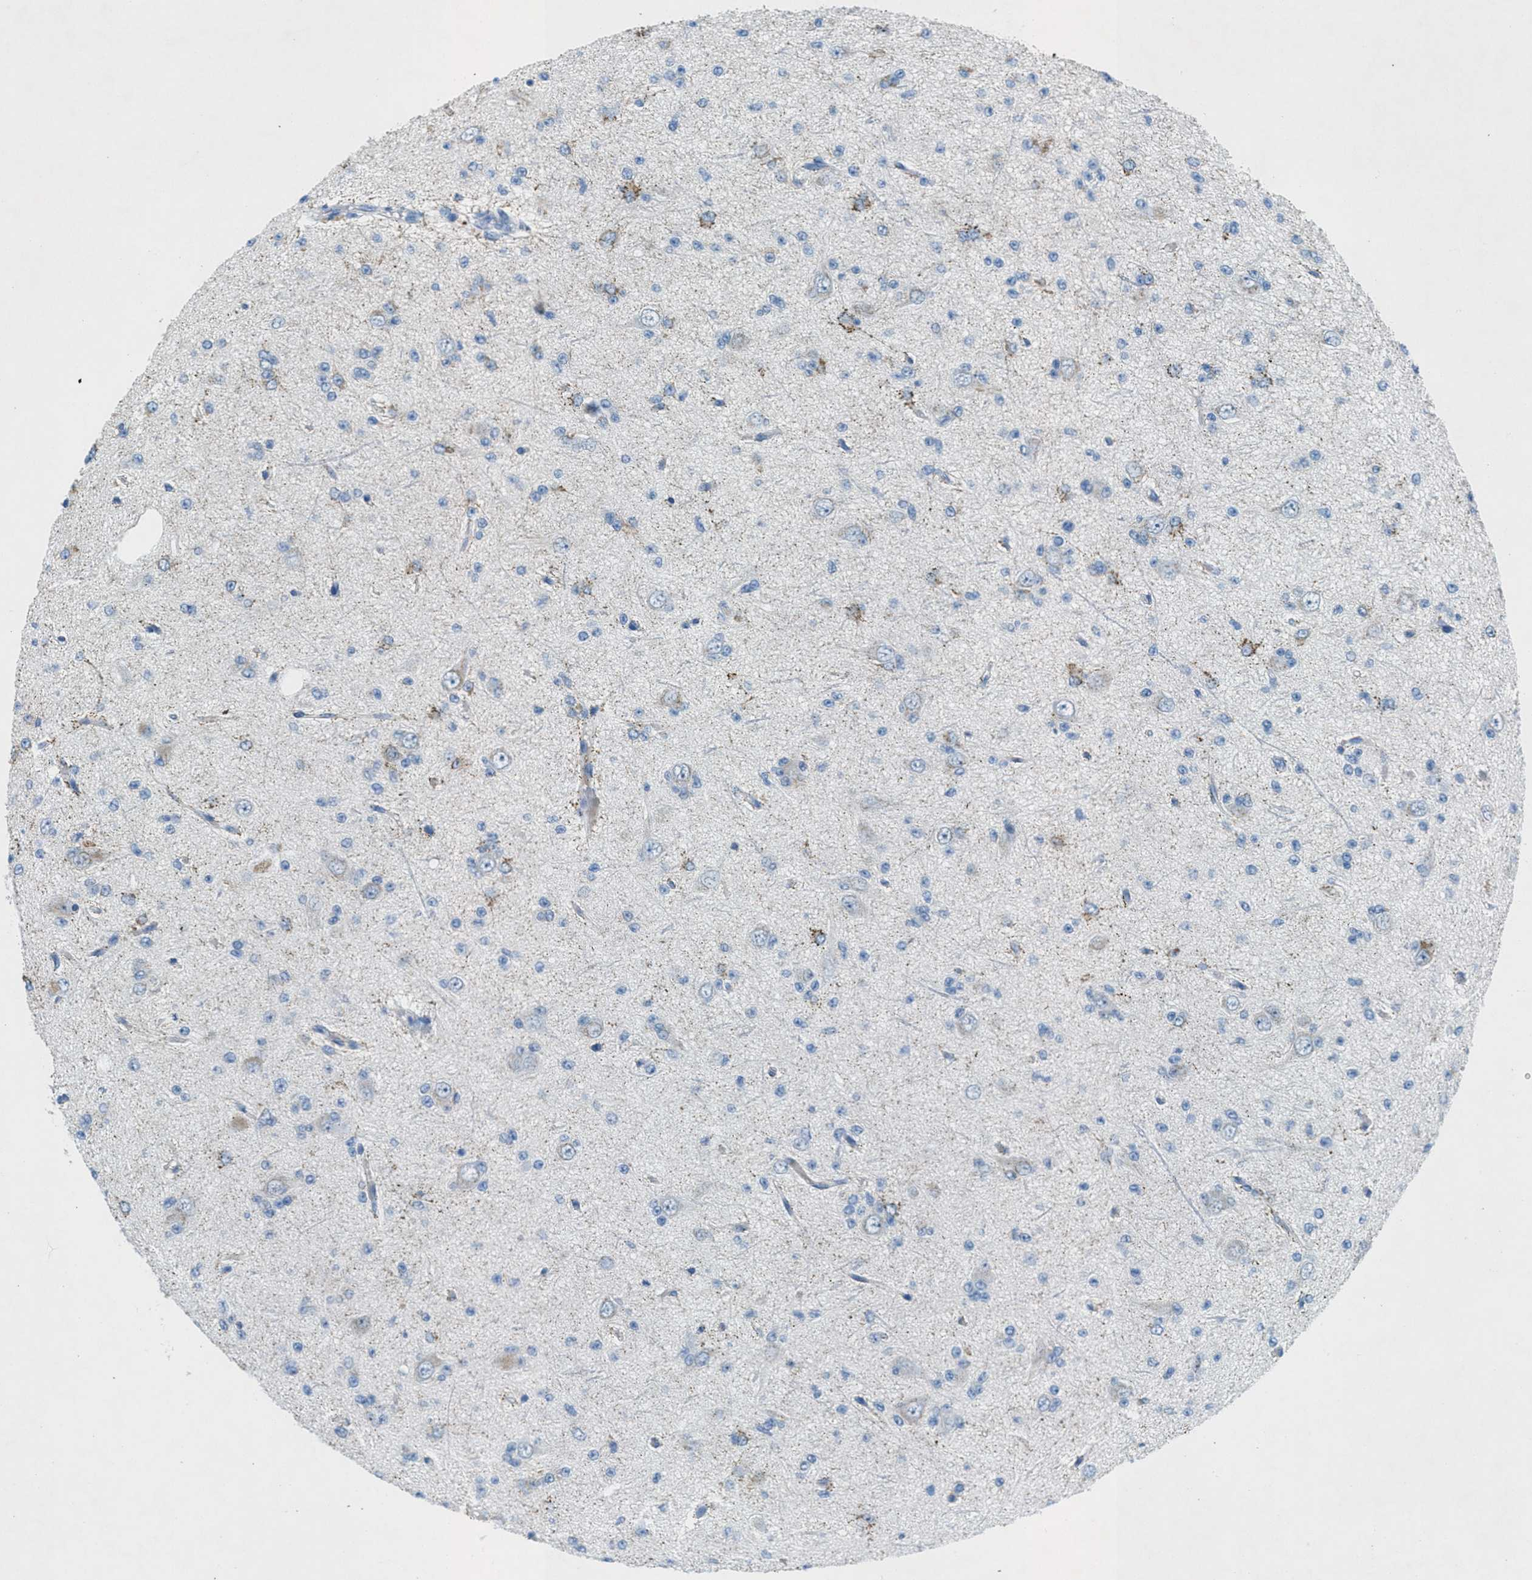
{"staining": {"intensity": "negative", "quantity": "none", "location": "none"}, "tissue": "glioma", "cell_type": "Tumor cells", "image_type": "cancer", "snomed": [{"axis": "morphology", "description": "Glioma, malignant, Low grade"}, {"axis": "topography", "description": "Brain"}], "caption": "IHC of human malignant glioma (low-grade) displays no staining in tumor cells.", "gene": "GALNT17", "patient": {"sex": "male", "age": 38}}